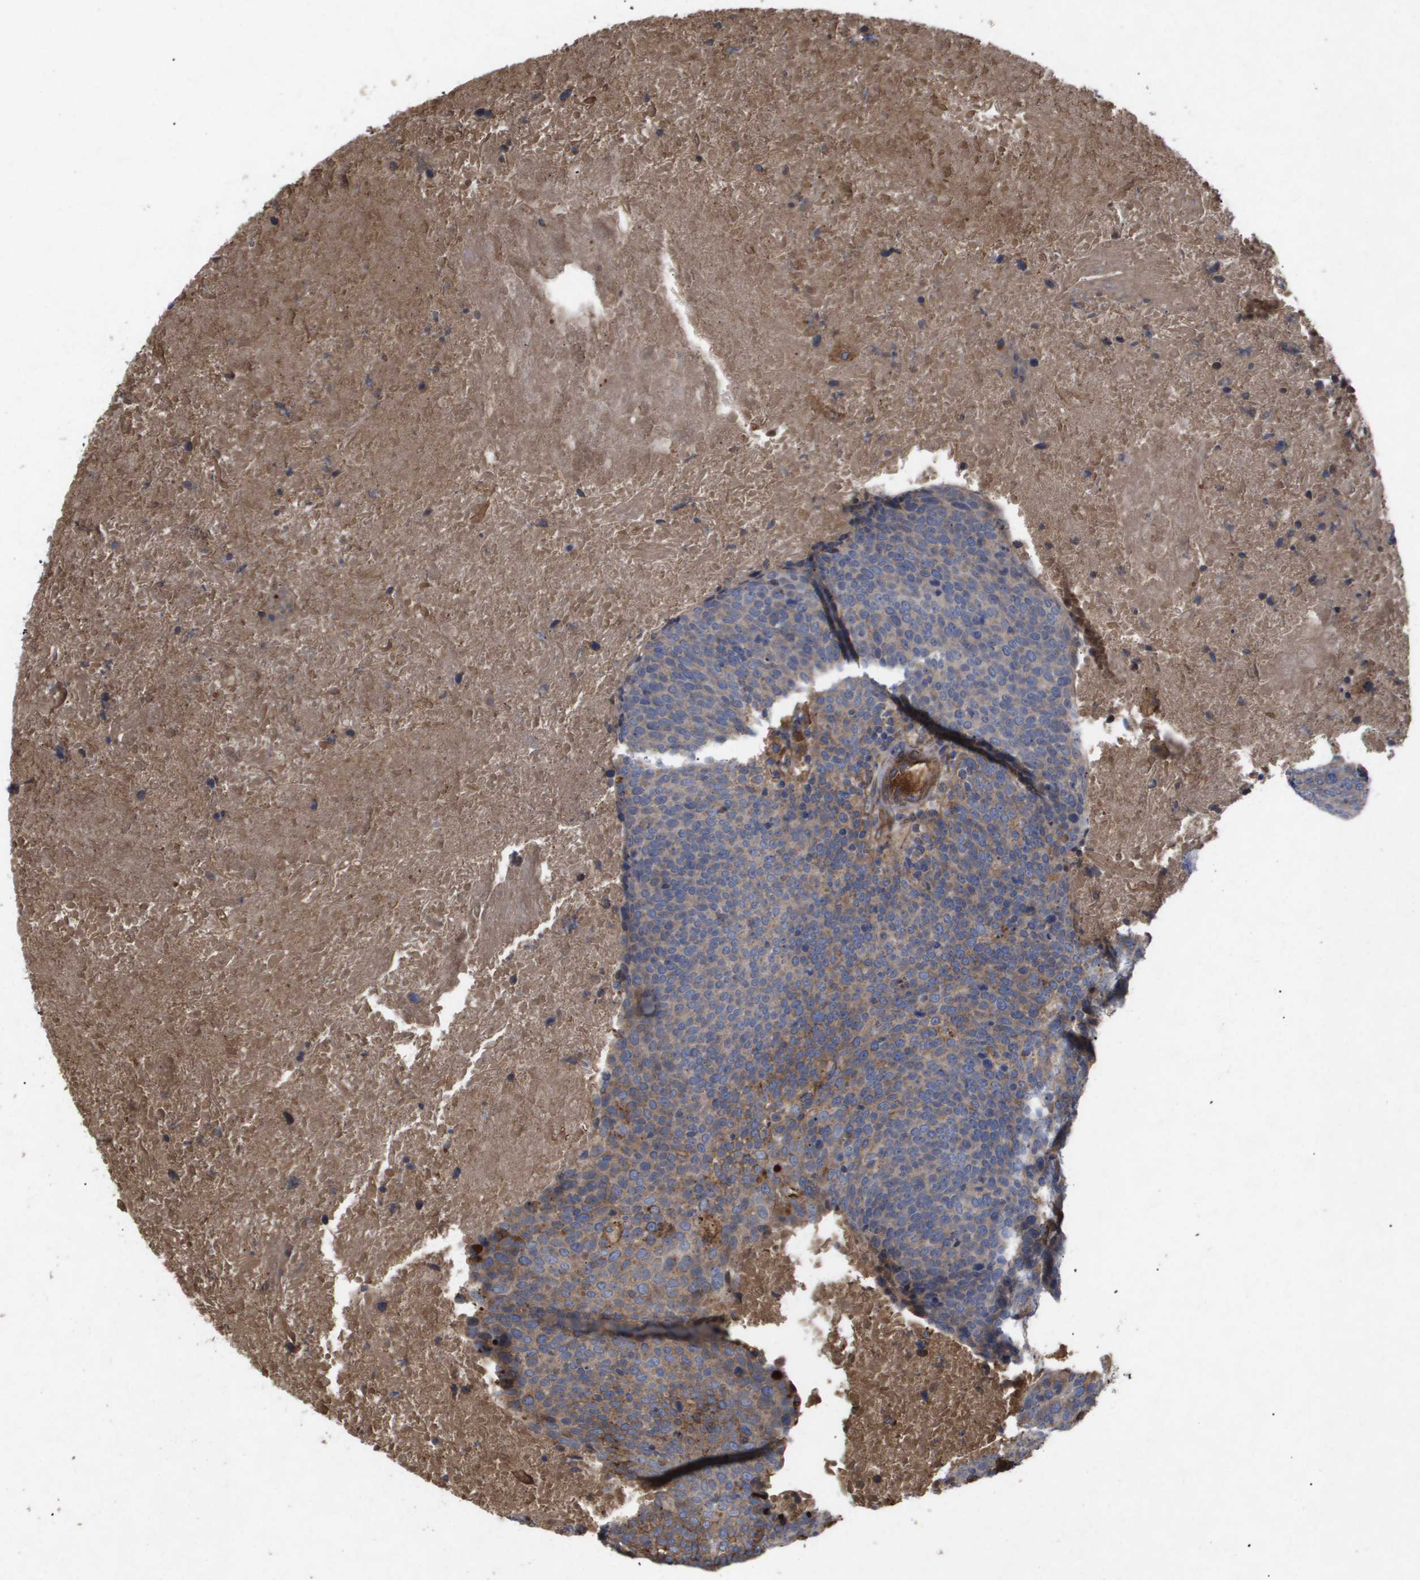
{"staining": {"intensity": "weak", "quantity": "<25%", "location": "cytoplasmic/membranous"}, "tissue": "head and neck cancer", "cell_type": "Tumor cells", "image_type": "cancer", "snomed": [{"axis": "morphology", "description": "Squamous cell carcinoma, NOS"}, {"axis": "morphology", "description": "Squamous cell carcinoma, metastatic, NOS"}, {"axis": "topography", "description": "Lymph node"}, {"axis": "topography", "description": "Head-Neck"}], "caption": "Immunohistochemistry photomicrograph of neoplastic tissue: metastatic squamous cell carcinoma (head and neck) stained with DAB shows no significant protein staining in tumor cells. (Stains: DAB IHC with hematoxylin counter stain, Microscopy: brightfield microscopy at high magnification).", "gene": "TNS1", "patient": {"sex": "male", "age": 62}}